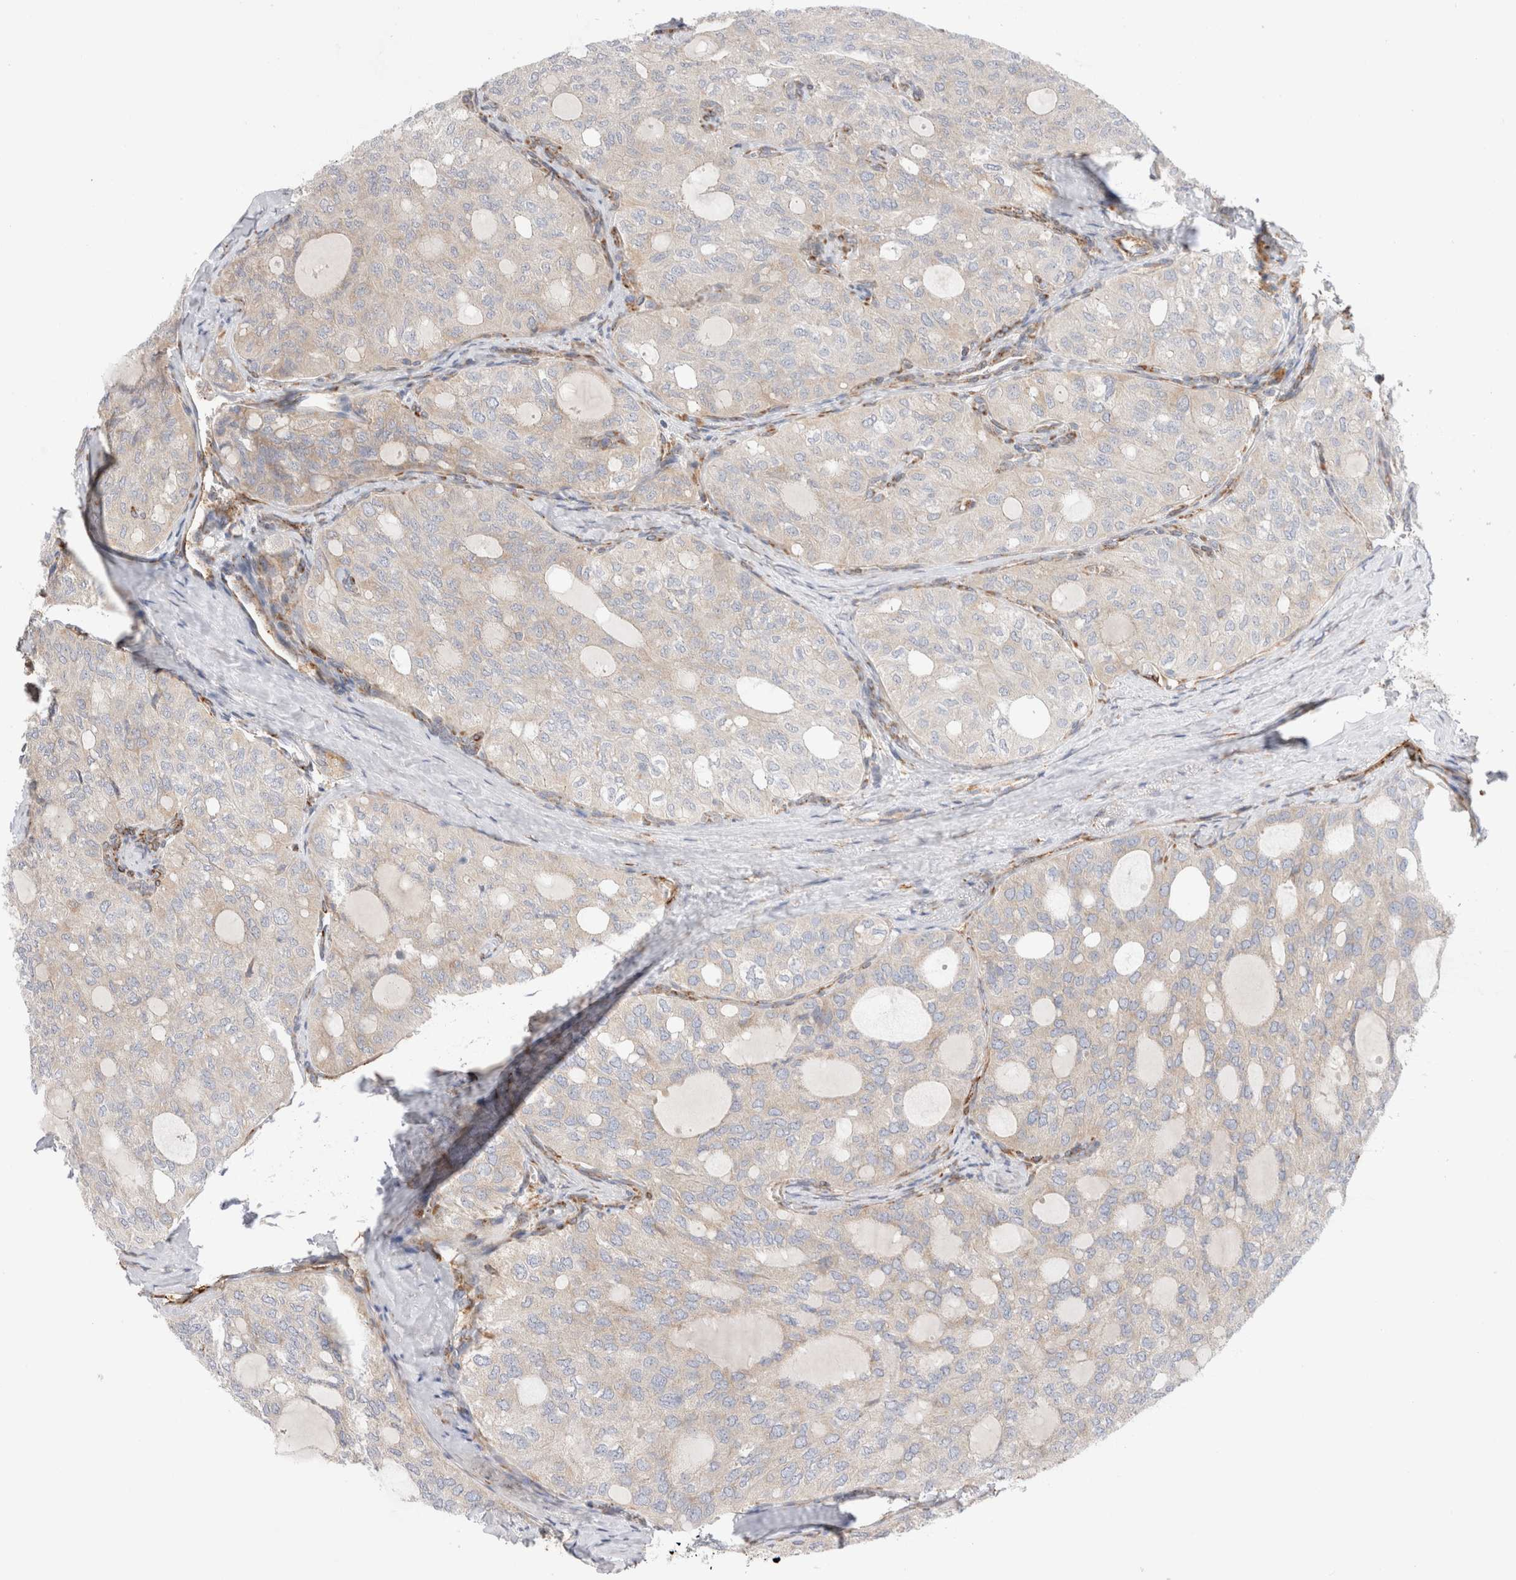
{"staining": {"intensity": "weak", "quantity": "25%-75%", "location": "cytoplasmic/membranous"}, "tissue": "thyroid cancer", "cell_type": "Tumor cells", "image_type": "cancer", "snomed": [{"axis": "morphology", "description": "Follicular adenoma carcinoma, NOS"}, {"axis": "topography", "description": "Thyroid gland"}], "caption": "Protein staining of thyroid cancer tissue demonstrates weak cytoplasmic/membranous positivity in about 25%-75% of tumor cells.", "gene": "CNPY4", "patient": {"sex": "male", "age": 75}}